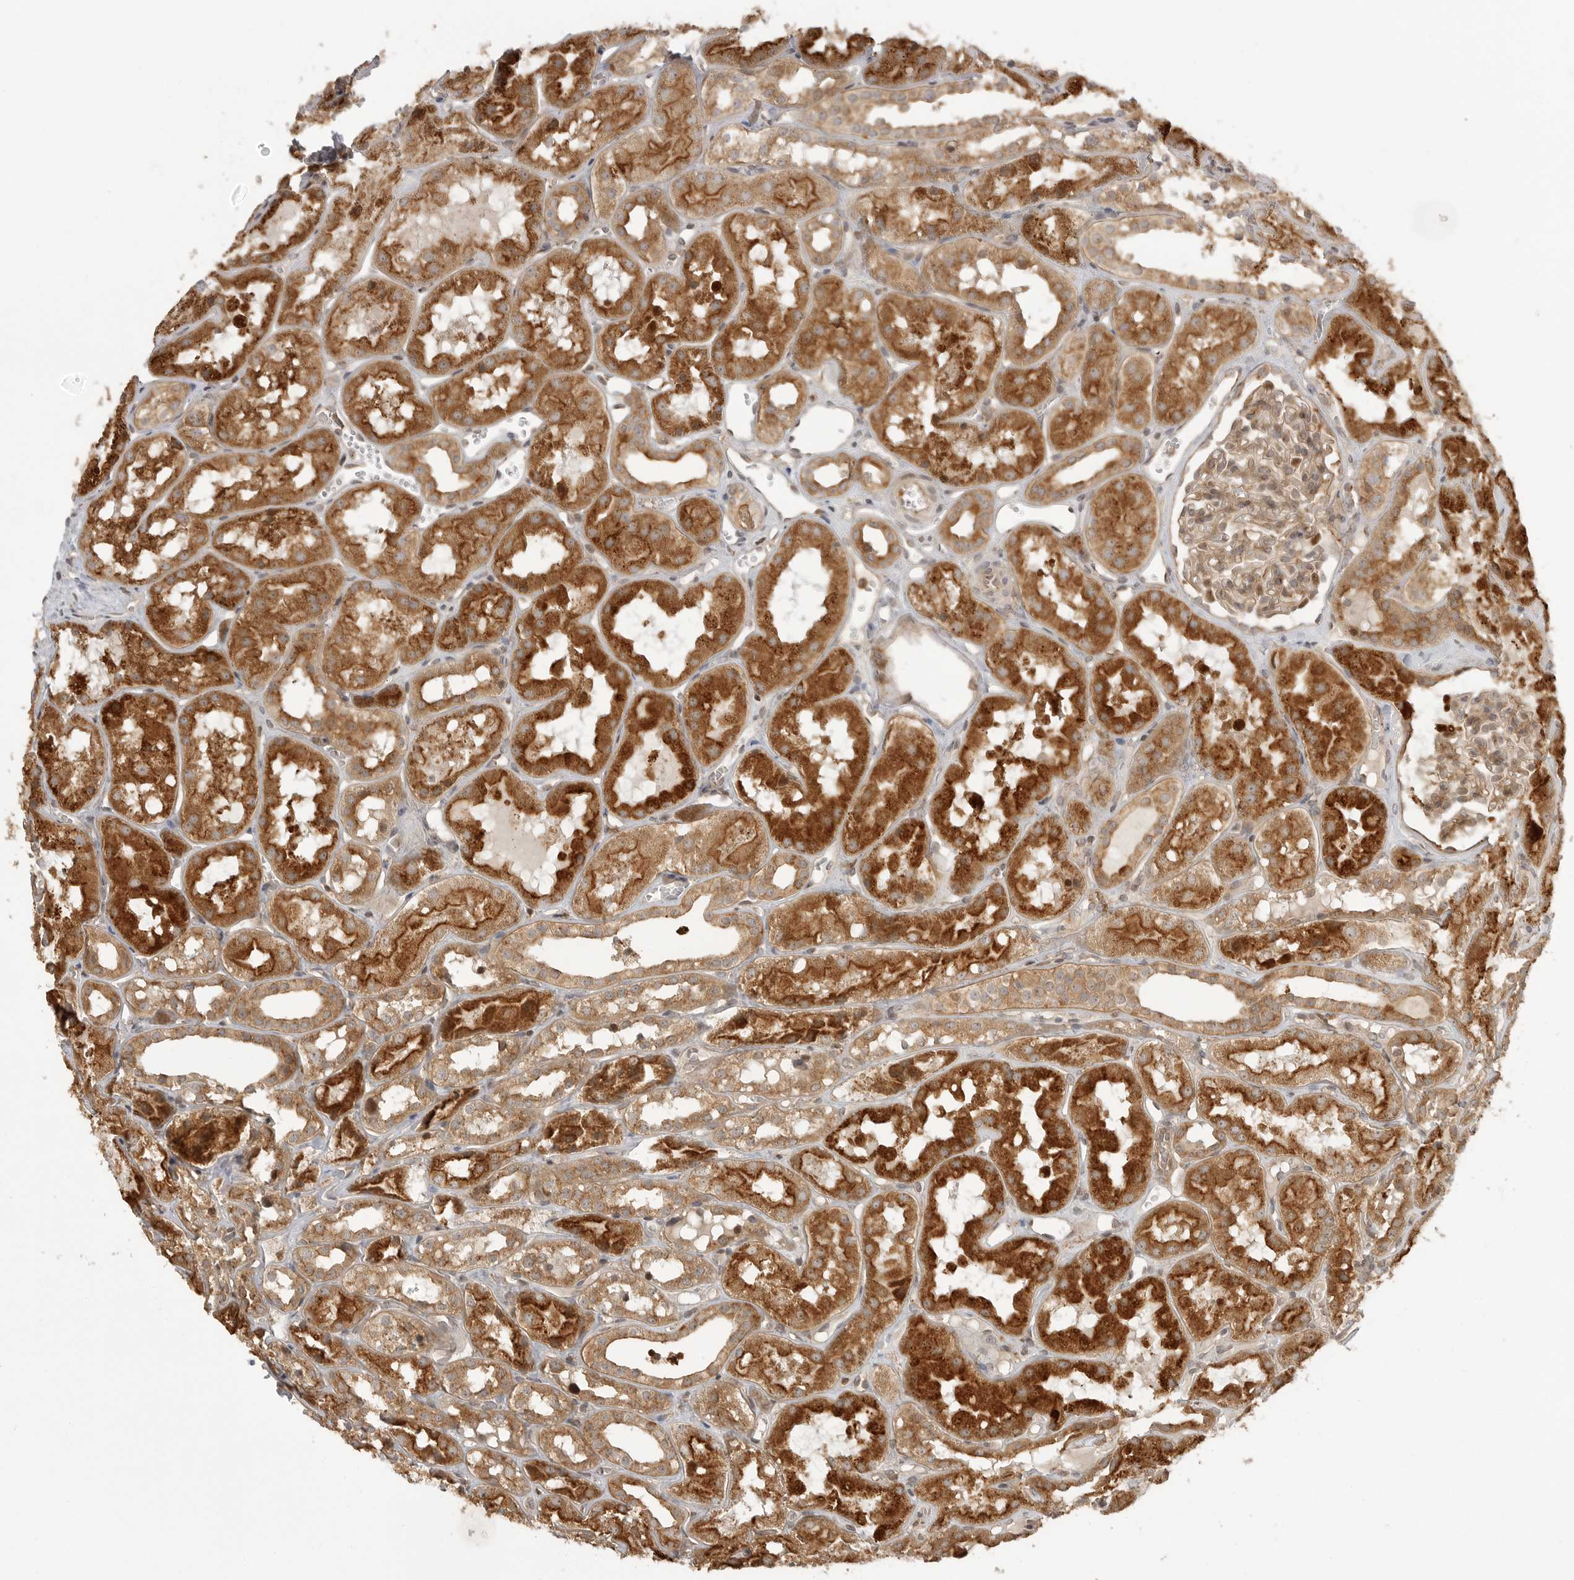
{"staining": {"intensity": "moderate", "quantity": ">75%", "location": "cytoplasmic/membranous"}, "tissue": "kidney", "cell_type": "Cells in glomeruli", "image_type": "normal", "snomed": [{"axis": "morphology", "description": "Normal tissue, NOS"}, {"axis": "topography", "description": "Kidney"}], "caption": "The histopathology image displays a brown stain indicating the presence of a protein in the cytoplasmic/membranous of cells in glomeruli in kidney.", "gene": "FAT3", "patient": {"sex": "male", "age": 16}}